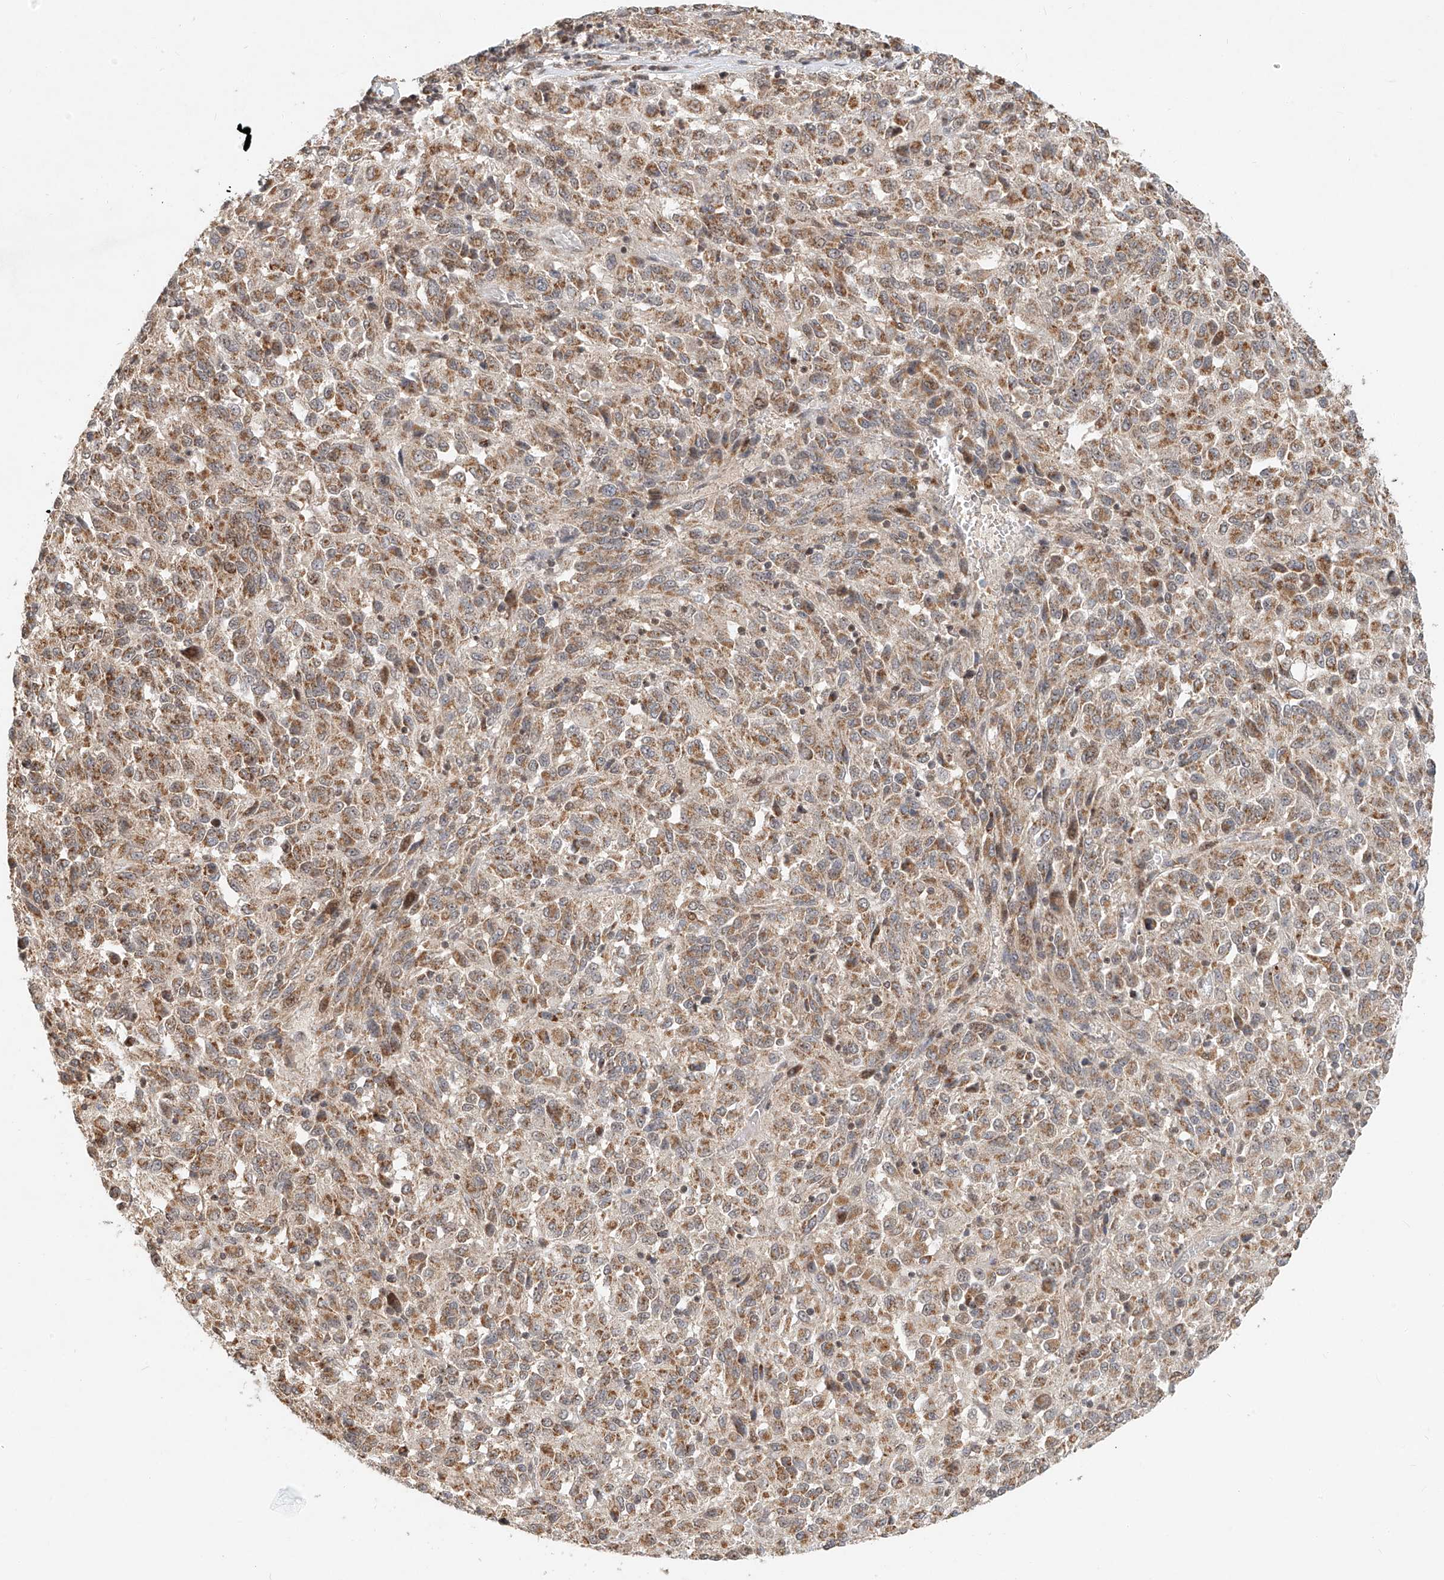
{"staining": {"intensity": "moderate", "quantity": ">75%", "location": "cytoplasmic/membranous"}, "tissue": "melanoma", "cell_type": "Tumor cells", "image_type": "cancer", "snomed": [{"axis": "morphology", "description": "Malignant melanoma, Metastatic site"}, {"axis": "topography", "description": "Lung"}], "caption": "Moderate cytoplasmic/membranous staining for a protein is identified in approximately >75% of tumor cells of melanoma using IHC.", "gene": "SYTL3", "patient": {"sex": "male", "age": 64}}